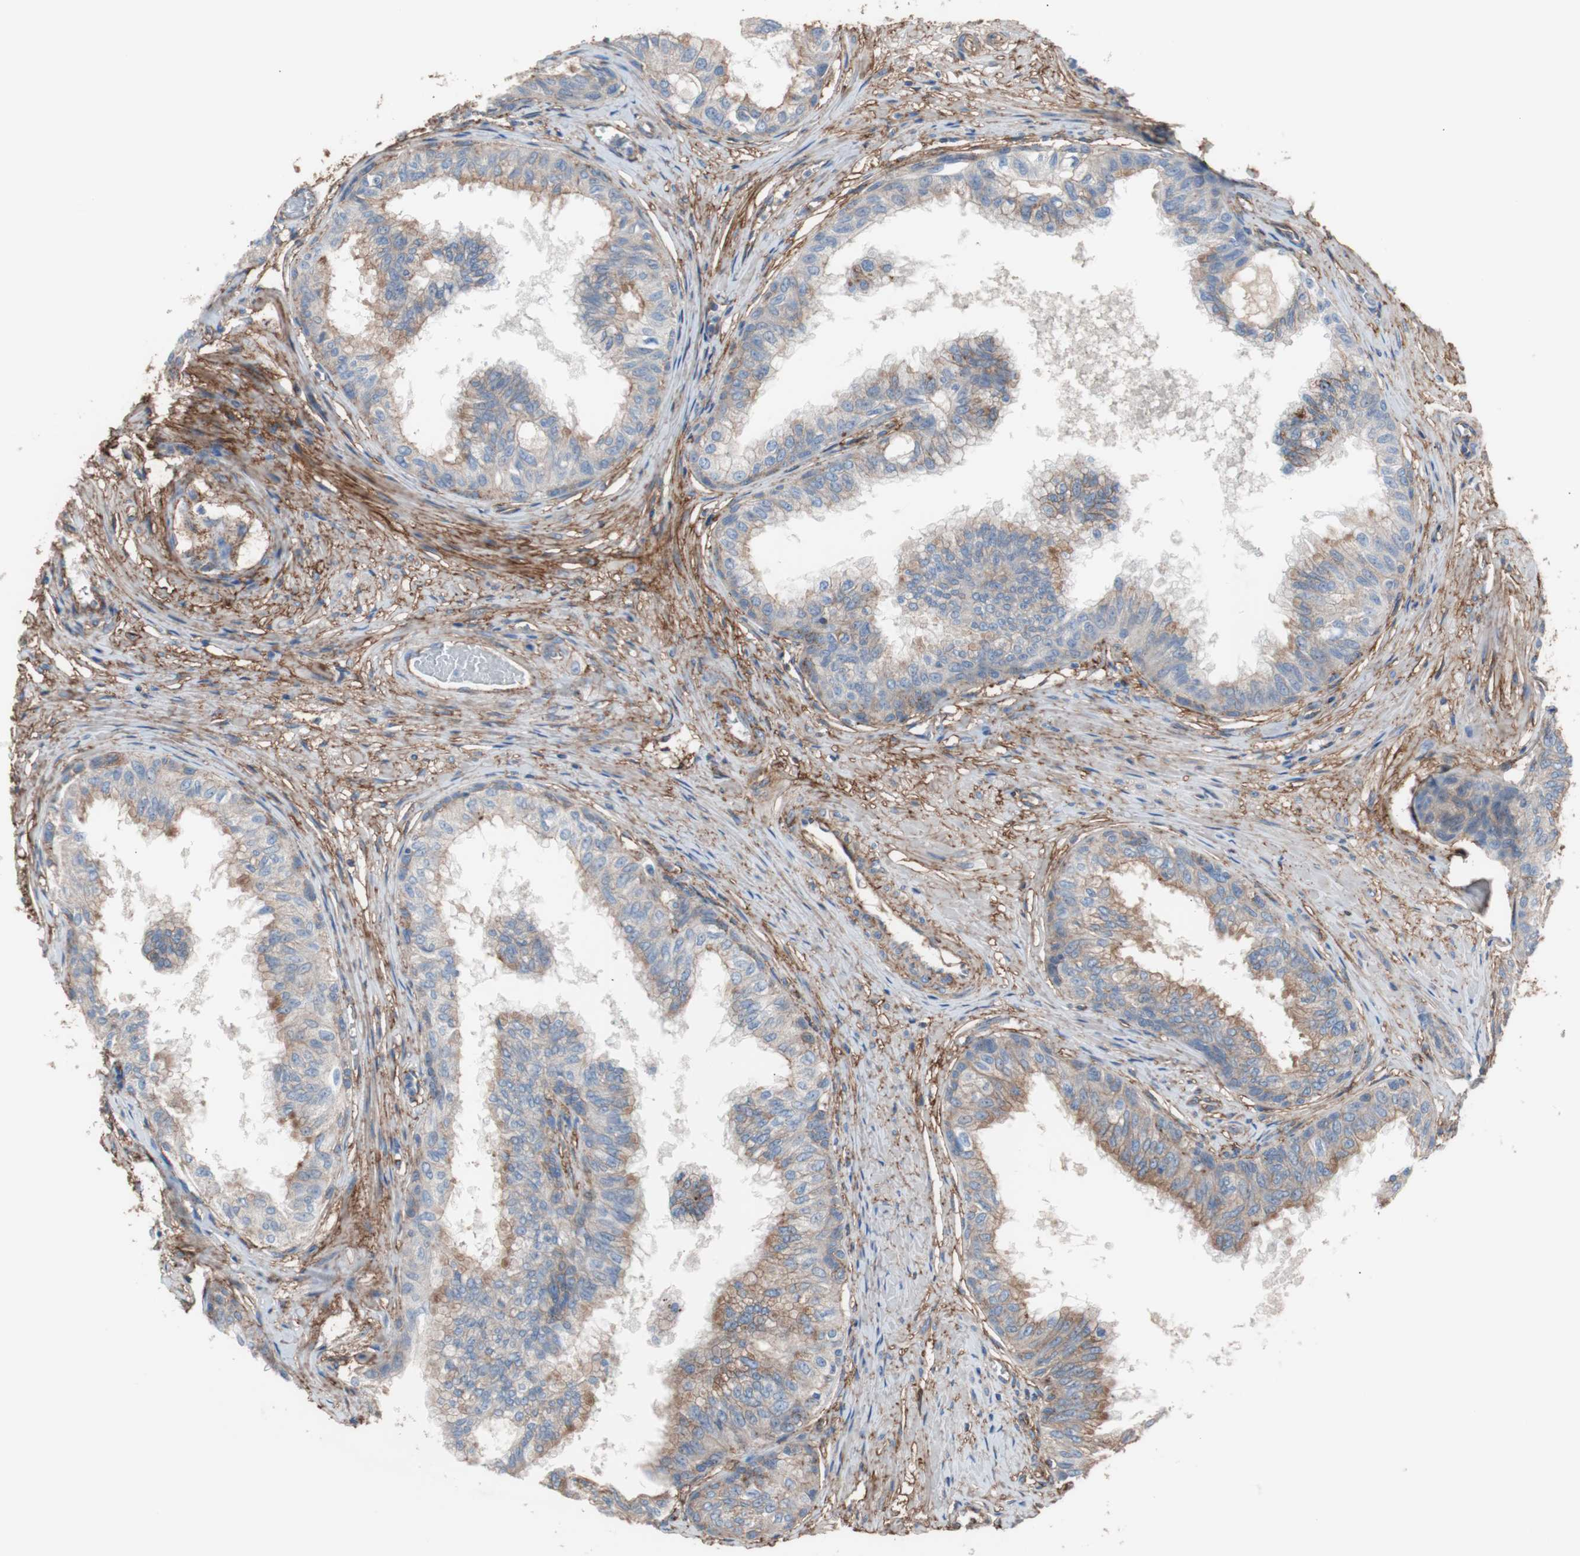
{"staining": {"intensity": "moderate", "quantity": ">75%", "location": "cytoplasmic/membranous"}, "tissue": "prostate", "cell_type": "Glandular cells", "image_type": "normal", "snomed": [{"axis": "morphology", "description": "Normal tissue, NOS"}, {"axis": "topography", "description": "Prostate"}, {"axis": "topography", "description": "Seminal veicle"}], "caption": "Protein expression analysis of normal prostate exhibits moderate cytoplasmic/membranous positivity in about >75% of glandular cells.", "gene": "CD81", "patient": {"sex": "male", "age": 60}}